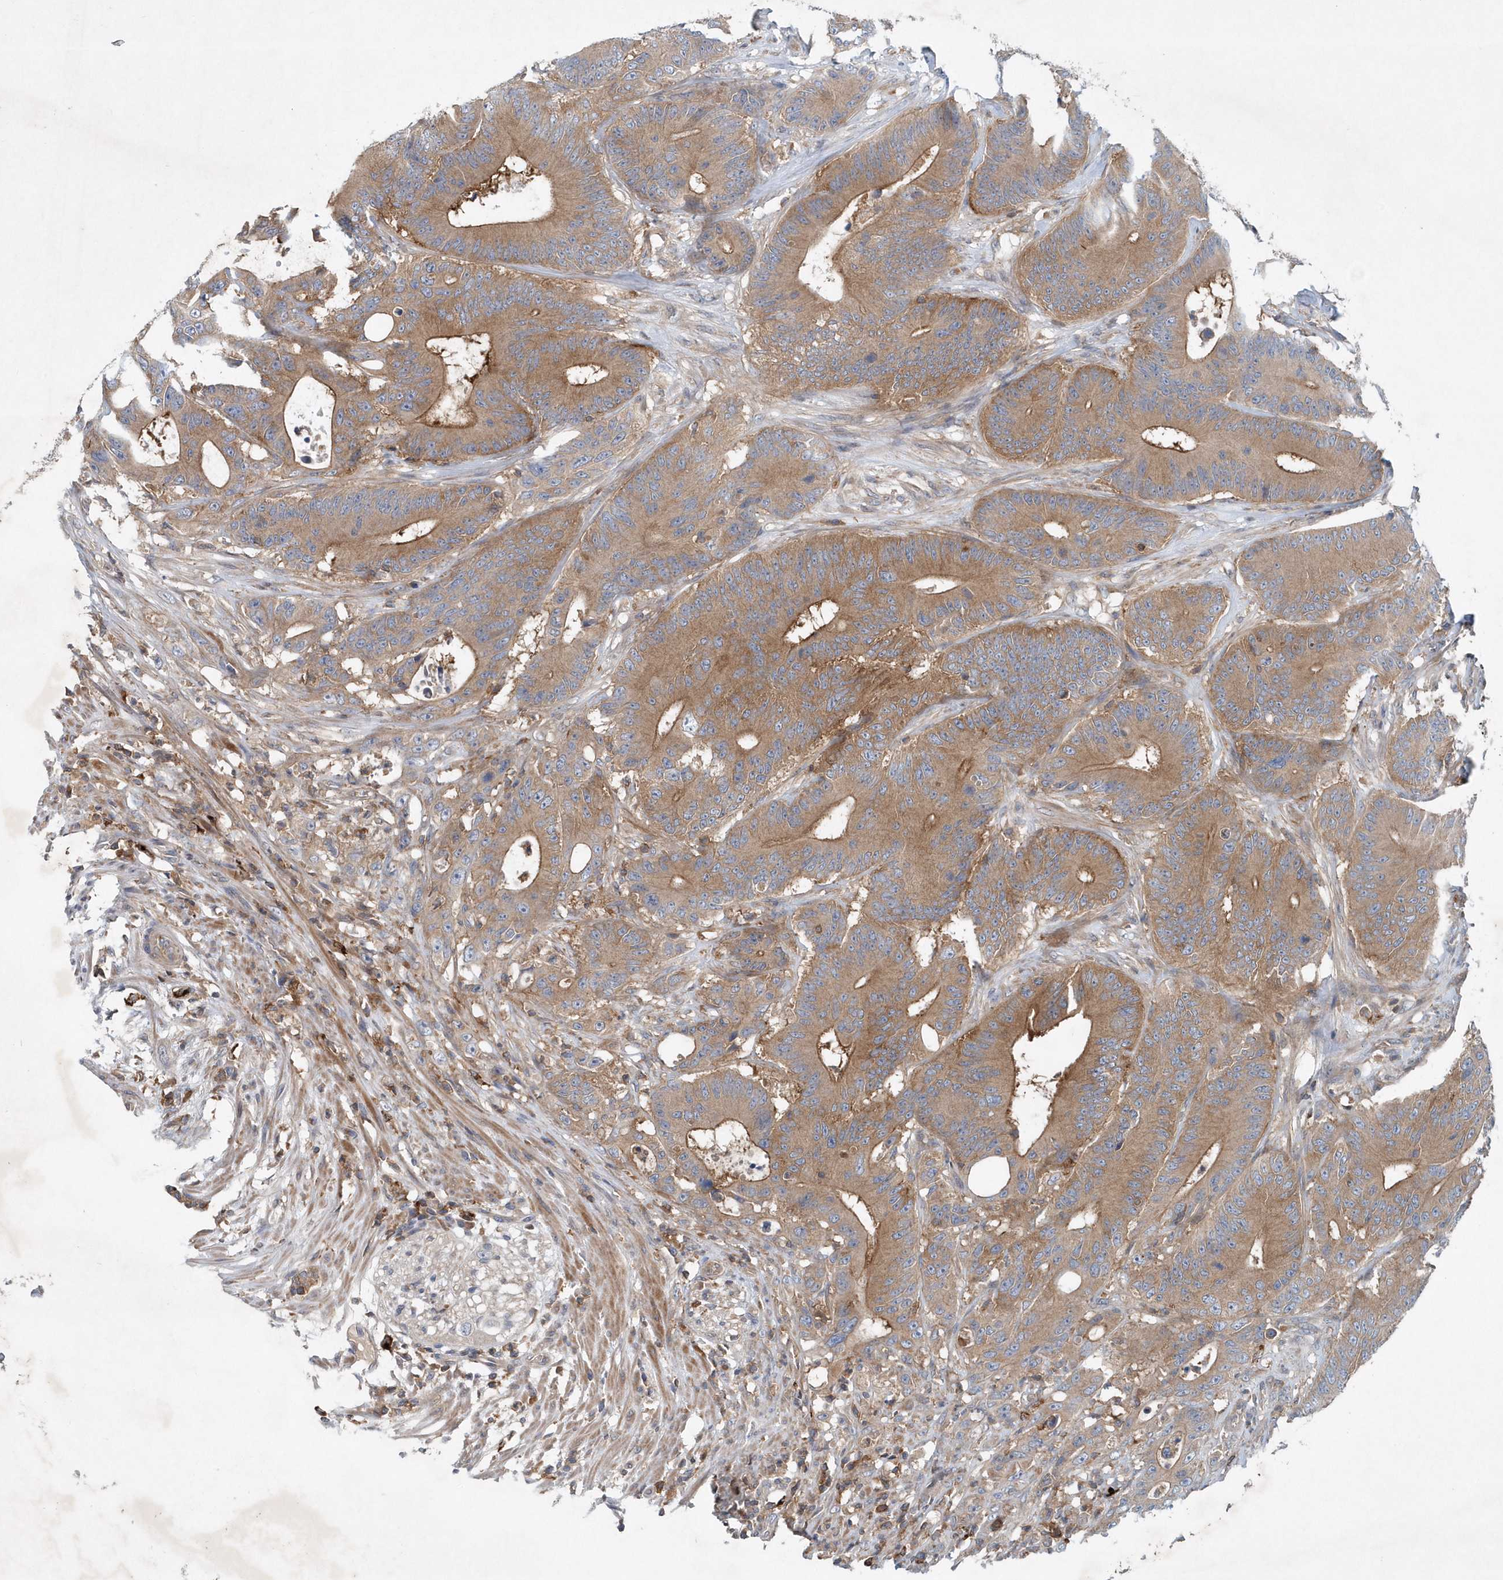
{"staining": {"intensity": "moderate", "quantity": ">75%", "location": "cytoplasmic/membranous"}, "tissue": "colorectal cancer", "cell_type": "Tumor cells", "image_type": "cancer", "snomed": [{"axis": "morphology", "description": "Adenocarcinoma, NOS"}, {"axis": "topography", "description": "Colon"}], "caption": "Tumor cells reveal moderate cytoplasmic/membranous staining in about >75% of cells in colorectal cancer (adenocarcinoma).", "gene": "P2RY10", "patient": {"sex": "male", "age": 83}}